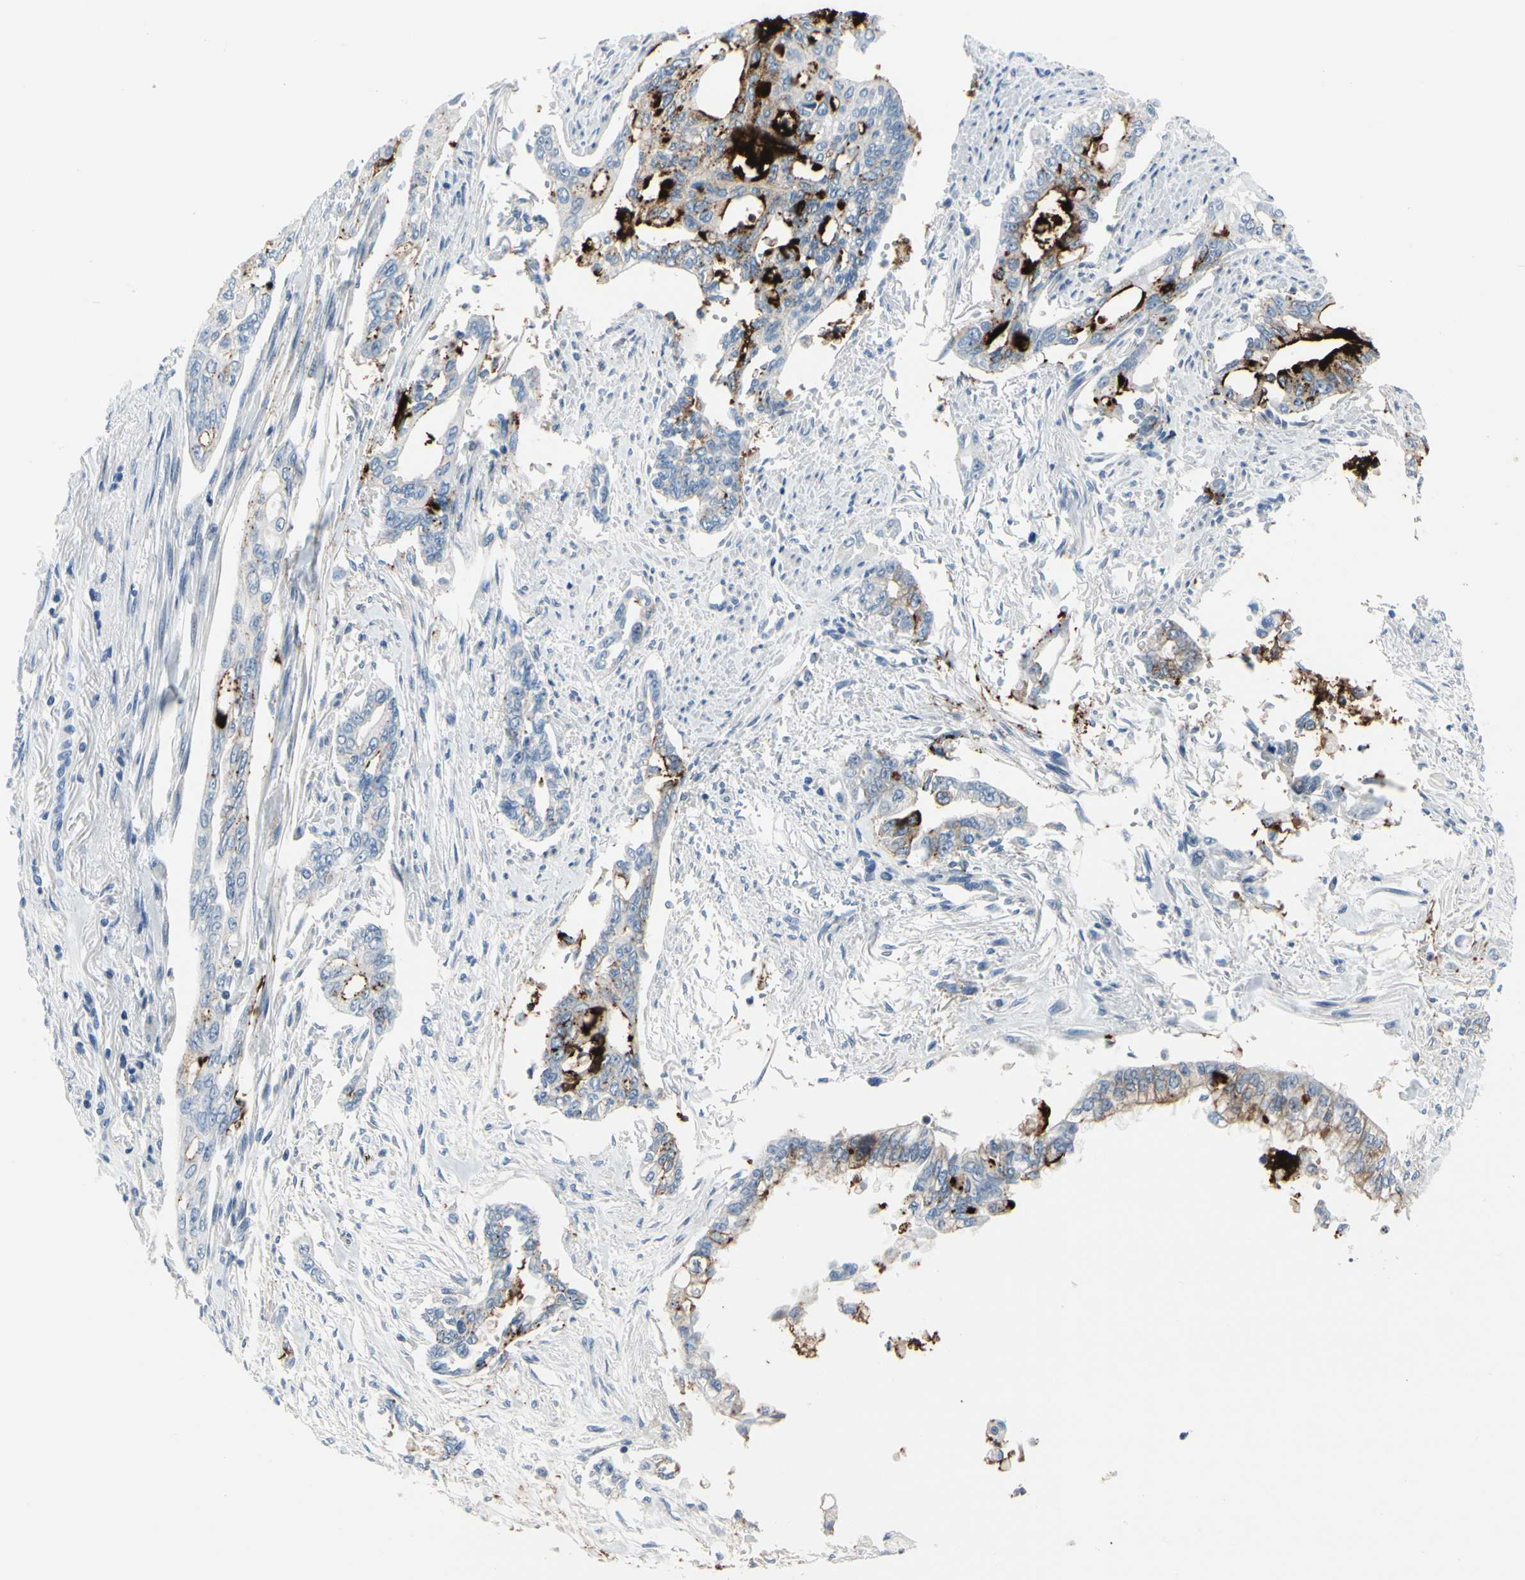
{"staining": {"intensity": "strong", "quantity": "25%-75%", "location": "cytoplasmic/membranous"}, "tissue": "pancreatic cancer", "cell_type": "Tumor cells", "image_type": "cancer", "snomed": [{"axis": "morphology", "description": "Normal tissue, NOS"}, {"axis": "topography", "description": "Pancreas"}], "caption": "Pancreatic cancer was stained to show a protein in brown. There is high levels of strong cytoplasmic/membranous staining in about 25%-75% of tumor cells. The staining was performed using DAB to visualize the protein expression in brown, while the nuclei were stained in blue with hematoxylin (Magnification: 20x).", "gene": "MUC5B", "patient": {"sex": "male", "age": 42}}